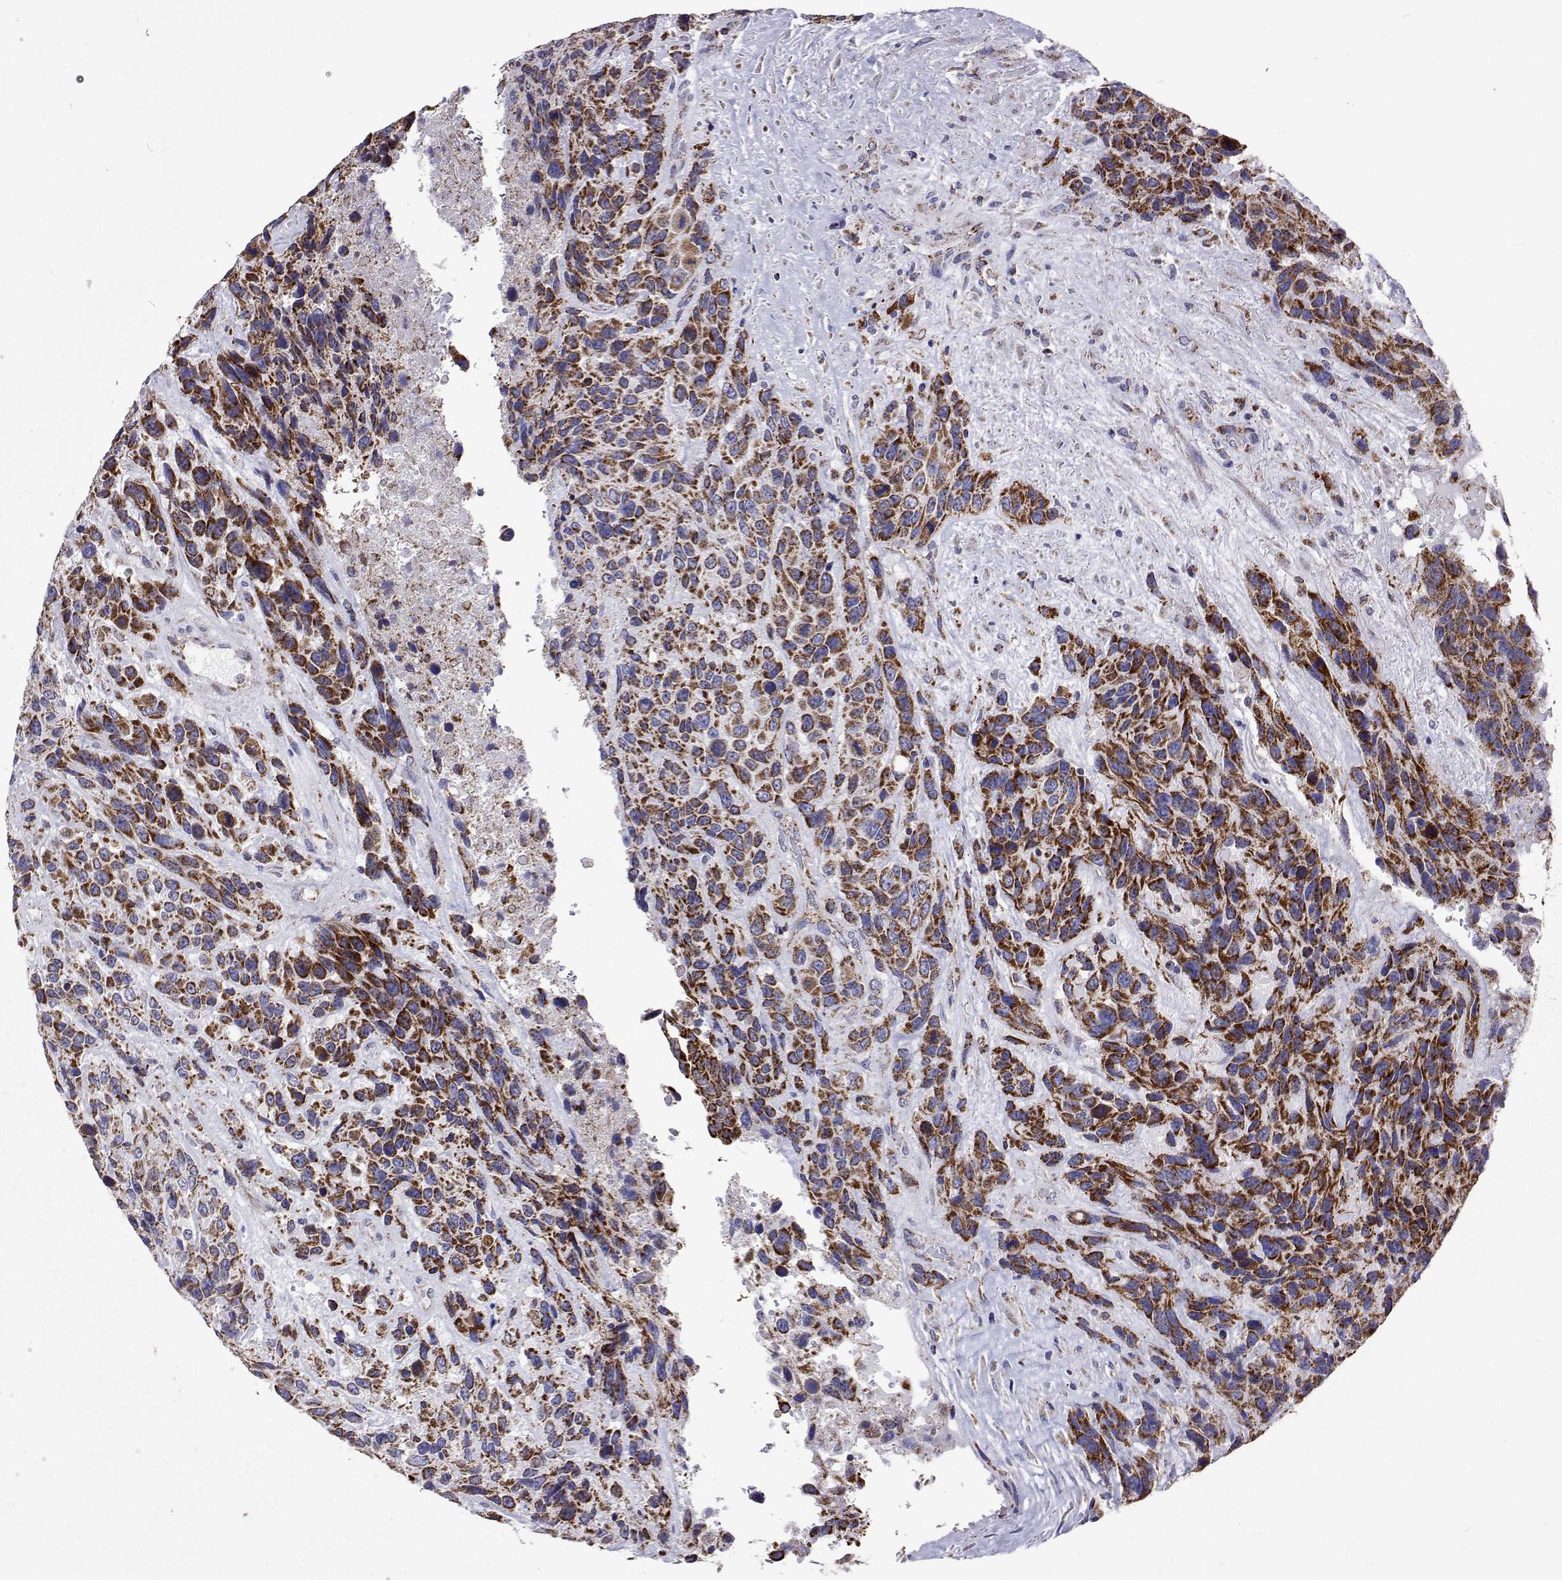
{"staining": {"intensity": "strong", "quantity": "25%-75%", "location": "cytoplasmic/membranous"}, "tissue": "urothelial cancer", "cell_type": "Tumor cells", "image_type": "cancer", "snomed": [{"axis": "morphology", "description": "Urothelial carcinoma, High grade"}, {"axis": "topography", "description": "Urinary bladder"}], "caption": "This histopathology image displays urothelial cancer stained with immunohistochemistry (IHC) to label a protein in brown. The cytoplasmic/membranous of tumor cells show strong positivity for the protein. Nuclei are counter-stained blue.", "gene": "MCCC2", "patient": {"sex": "female", "age": 70}}